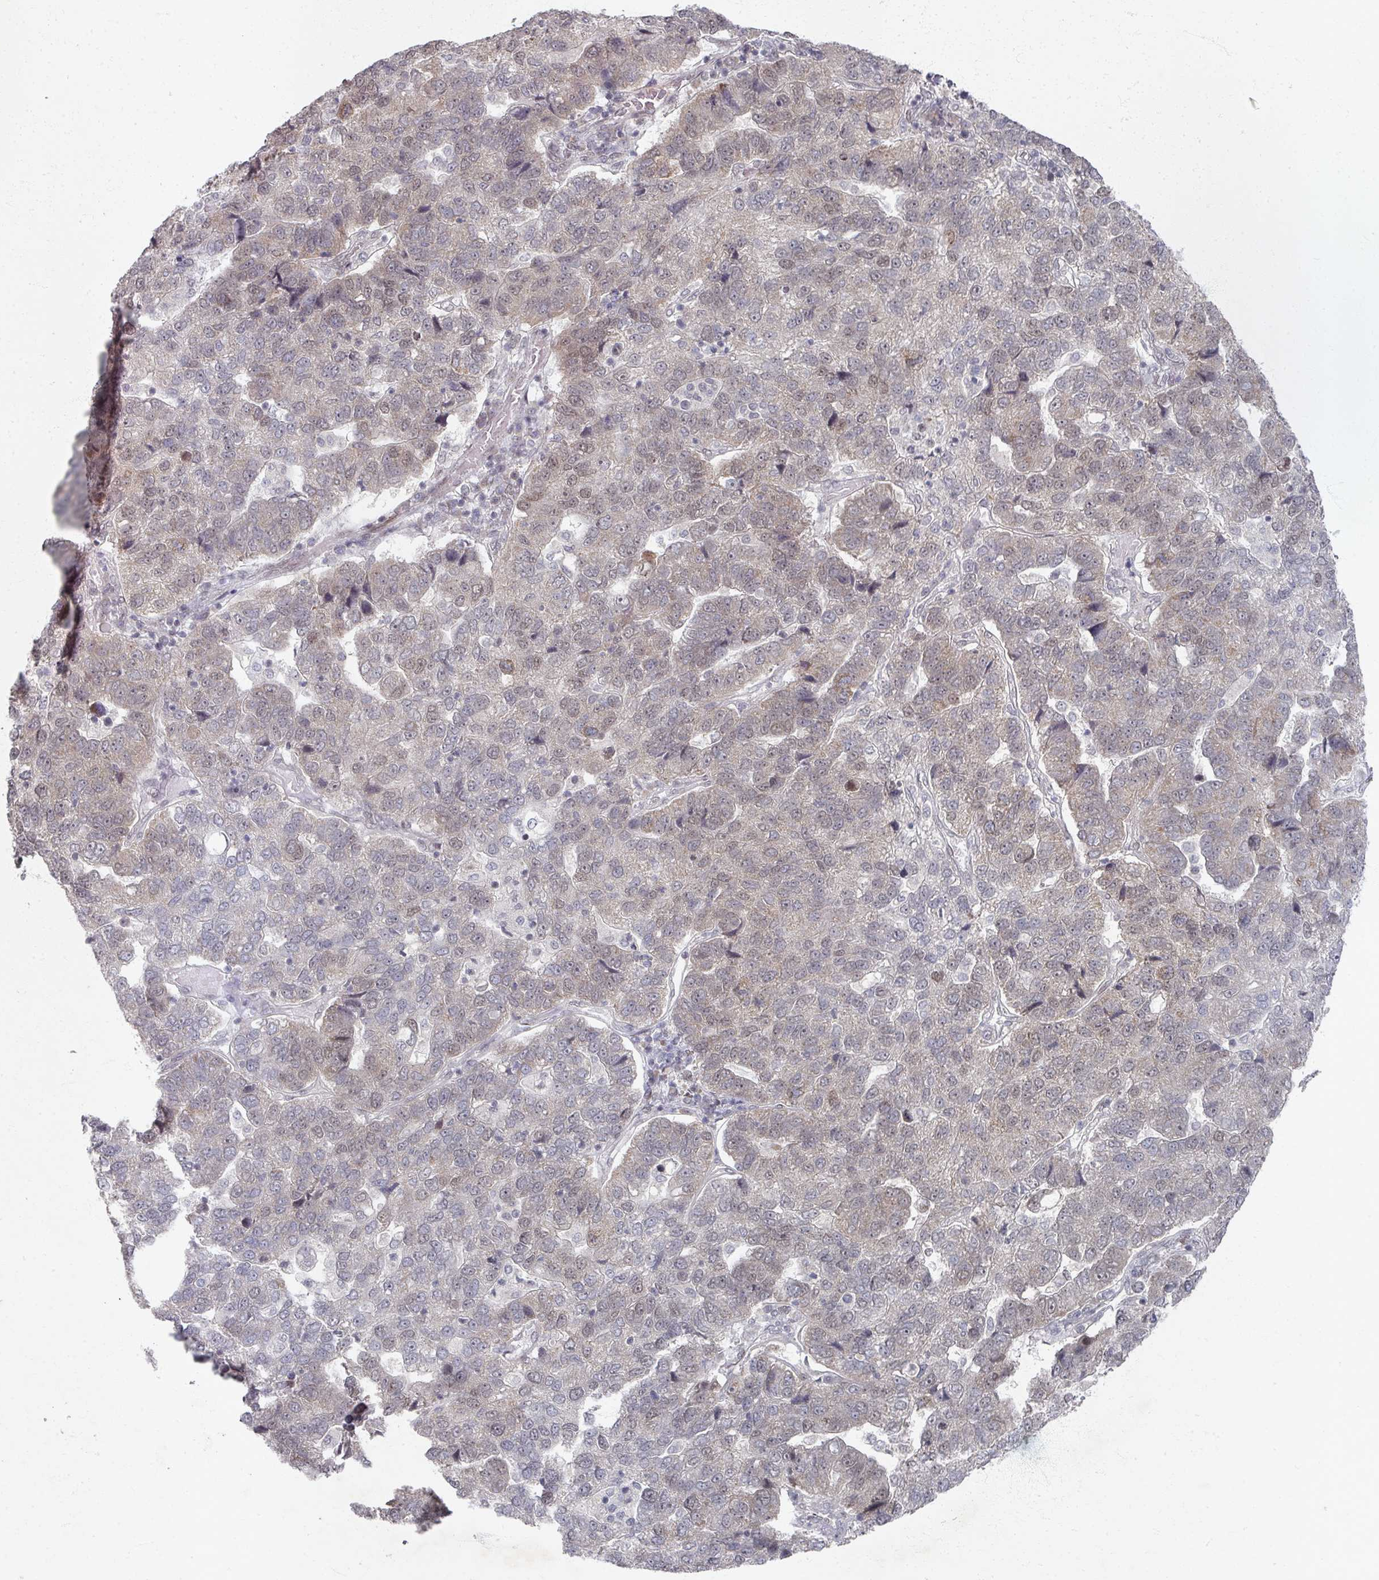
{"staining": {"intensity": "weak", "quantity": "<25%", "location": "nuclear"}, "tissue": "pancreatic cancer", "cell_type": "Tumor cells", "image_type": "cancer", "snomed": [{"axis": "morphology", "description": "Adenocarcinoma, NOS"}, {"axis": "topography", "description": "Pancreas"}], "caption": "An immunohistochemistry (IHC) image of adenocarcinoma (pancreatic) is shown. There is no staining in tumor cells of adenocarcinoma (pancreatic).", "gene": "PSKH1", "patient": {"sex": "female", "age": 61}}